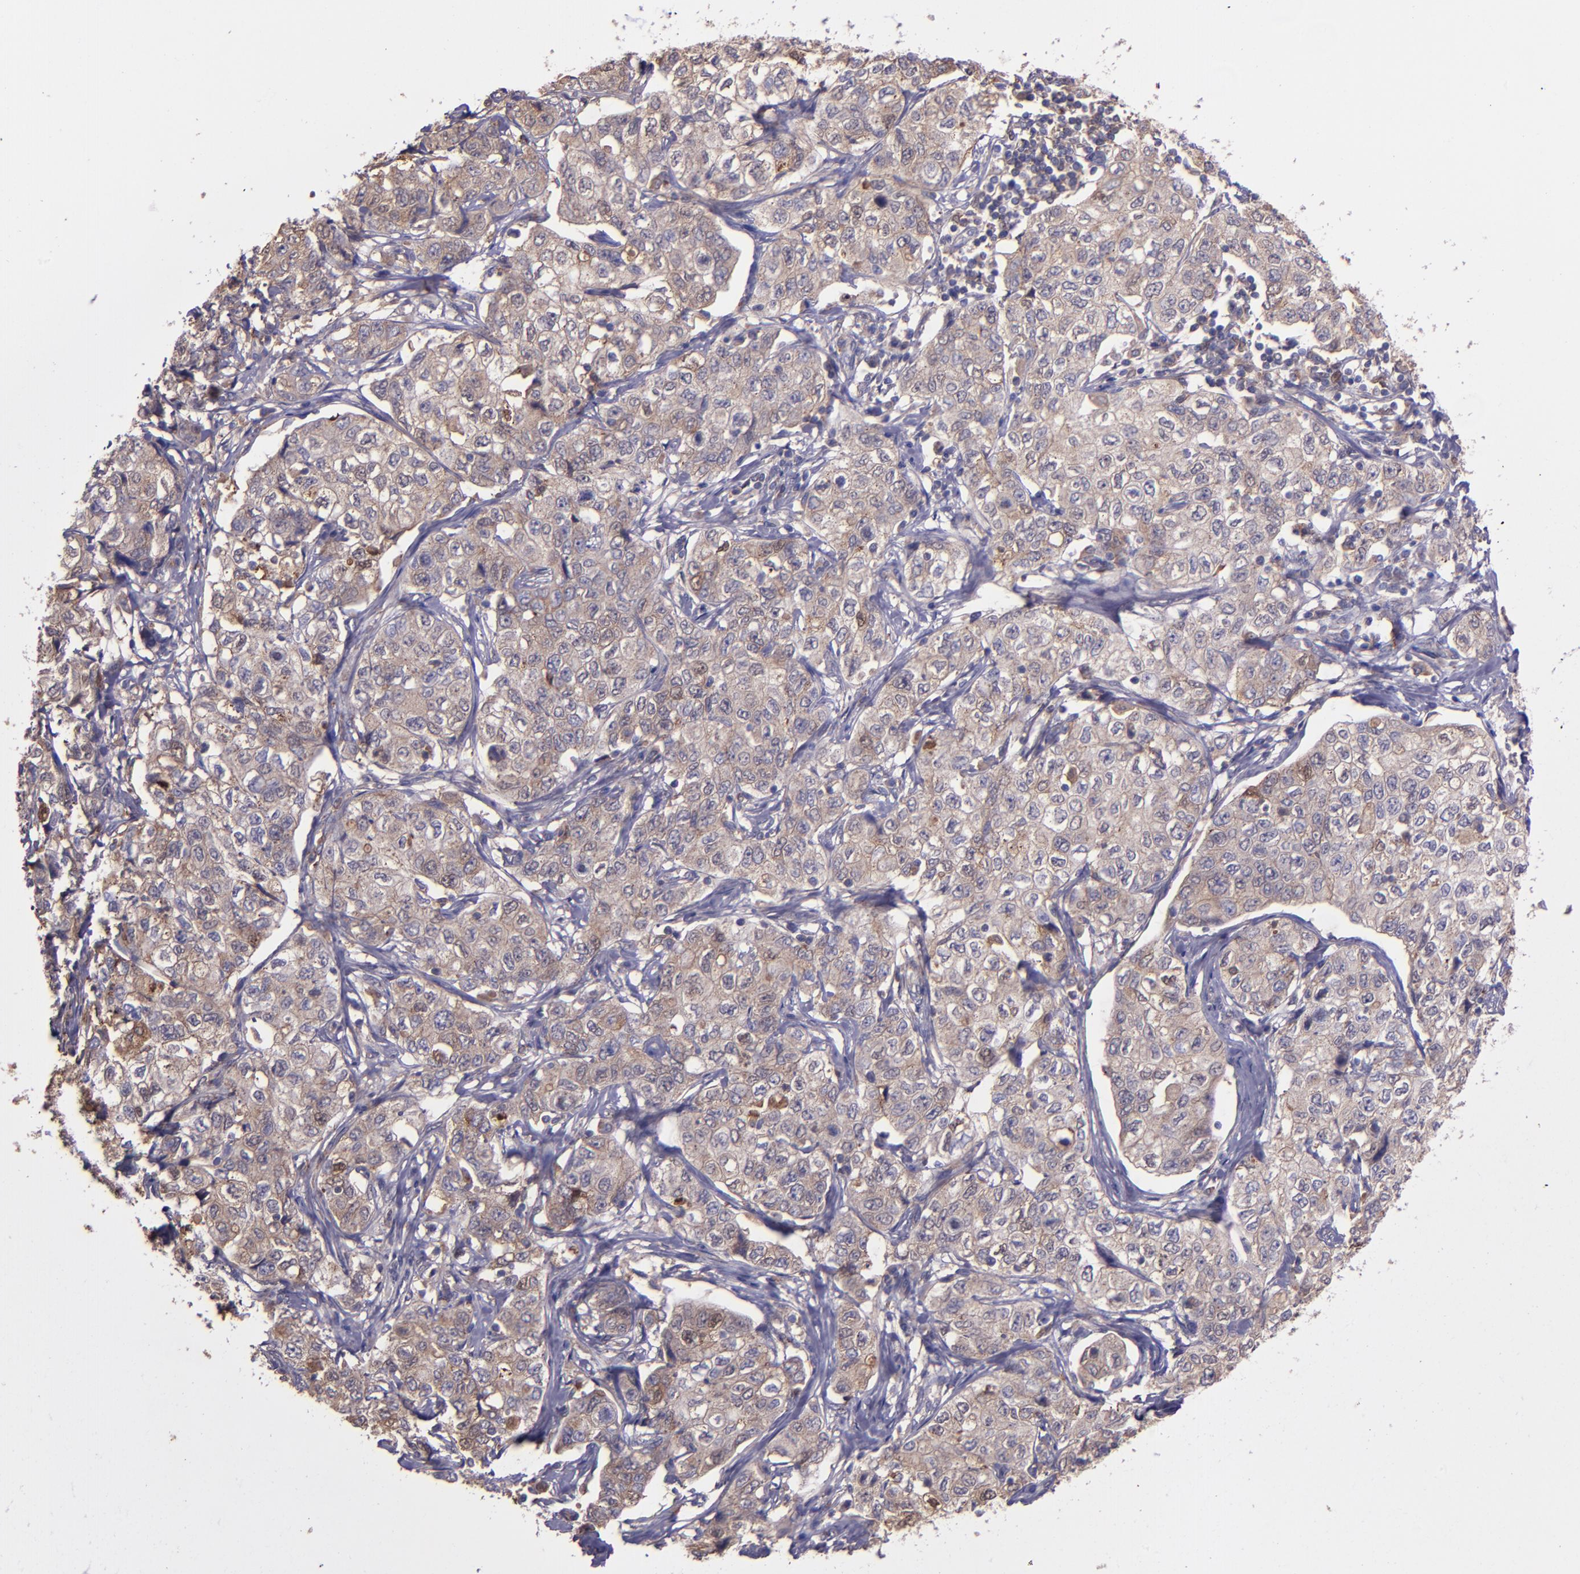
{"staining": {"intensity": "weak", "quantity": ">75%", "location": "cytoplasmic/membranous"}, "tissue": "stomach cancer", "cell_type": "Tumor cells", "image_type": "cancer", "snomed": [{"axis": "morphology", "description": "Adenocarcinoma, NOS"}, {"axis": "topography", "description": "Stomach"}], "caption": "An image of human stomach adenocarcinoma stained for a protein reveals weak cytoplasmic/membranous brown staining in tumor cells. (IHC, brightfield microscopy, high magnification).", "gene": "WASHC1", "patient": {"sex": "male", "age": 48}}